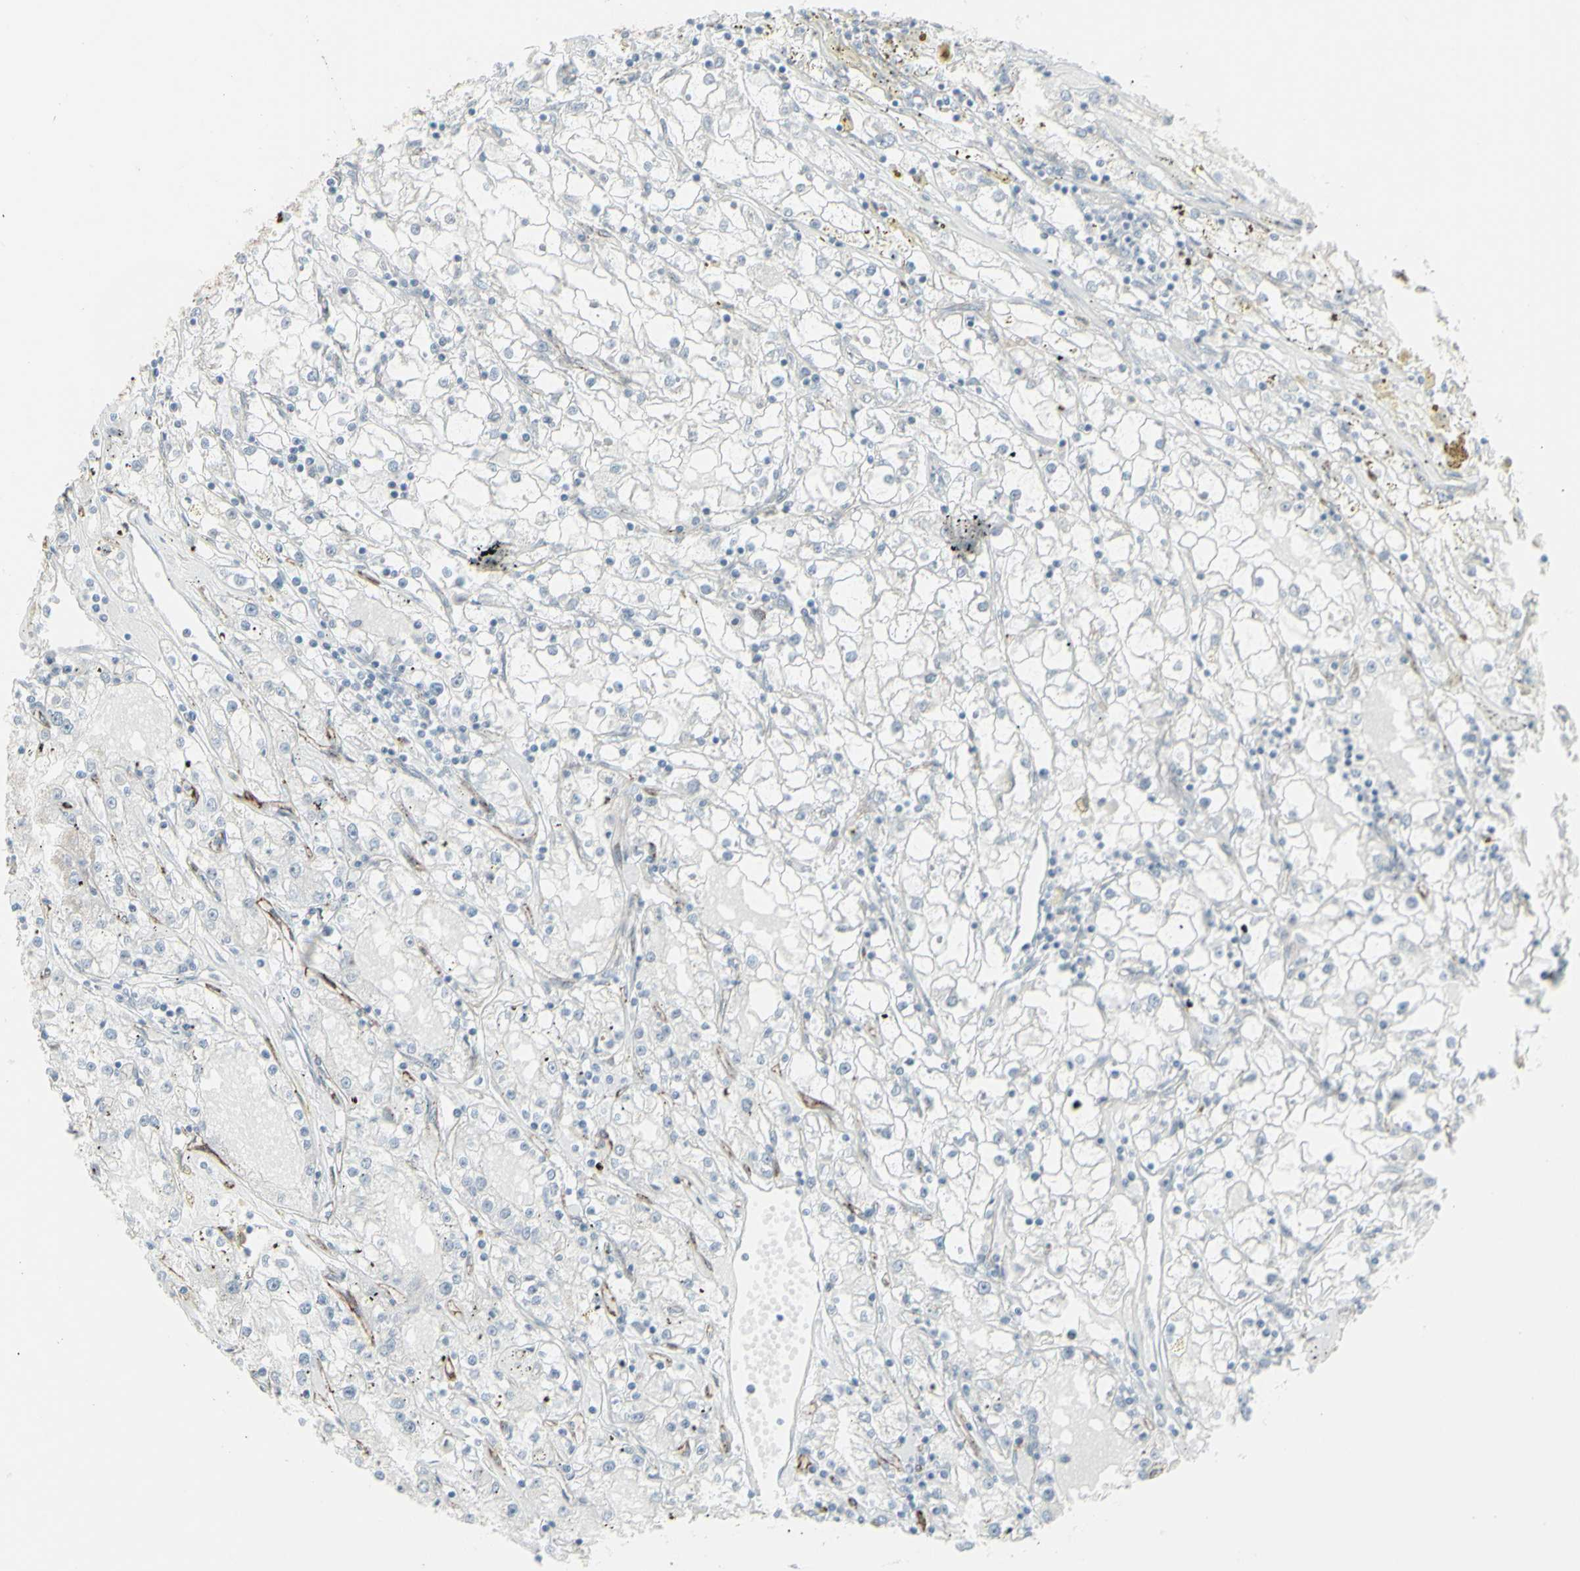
{"staining": {"intensity": "negative", "quantity": "none", "location": "none"}, "tissue": "renal cancer", "cell_type": "Tumor cells", "image_type": "cancer", "snomed": [{"axis": "morphology", "description": "Adenocarcinoma, NOS"}, {"axis": "topography", "description": "Kidney"}], "caption": "The photomicrograph shows no significant expression in tumor cells of renal adenocarcinoma.", "gene": "GJA1", "patient": {"sex": "male", "age": 56}}